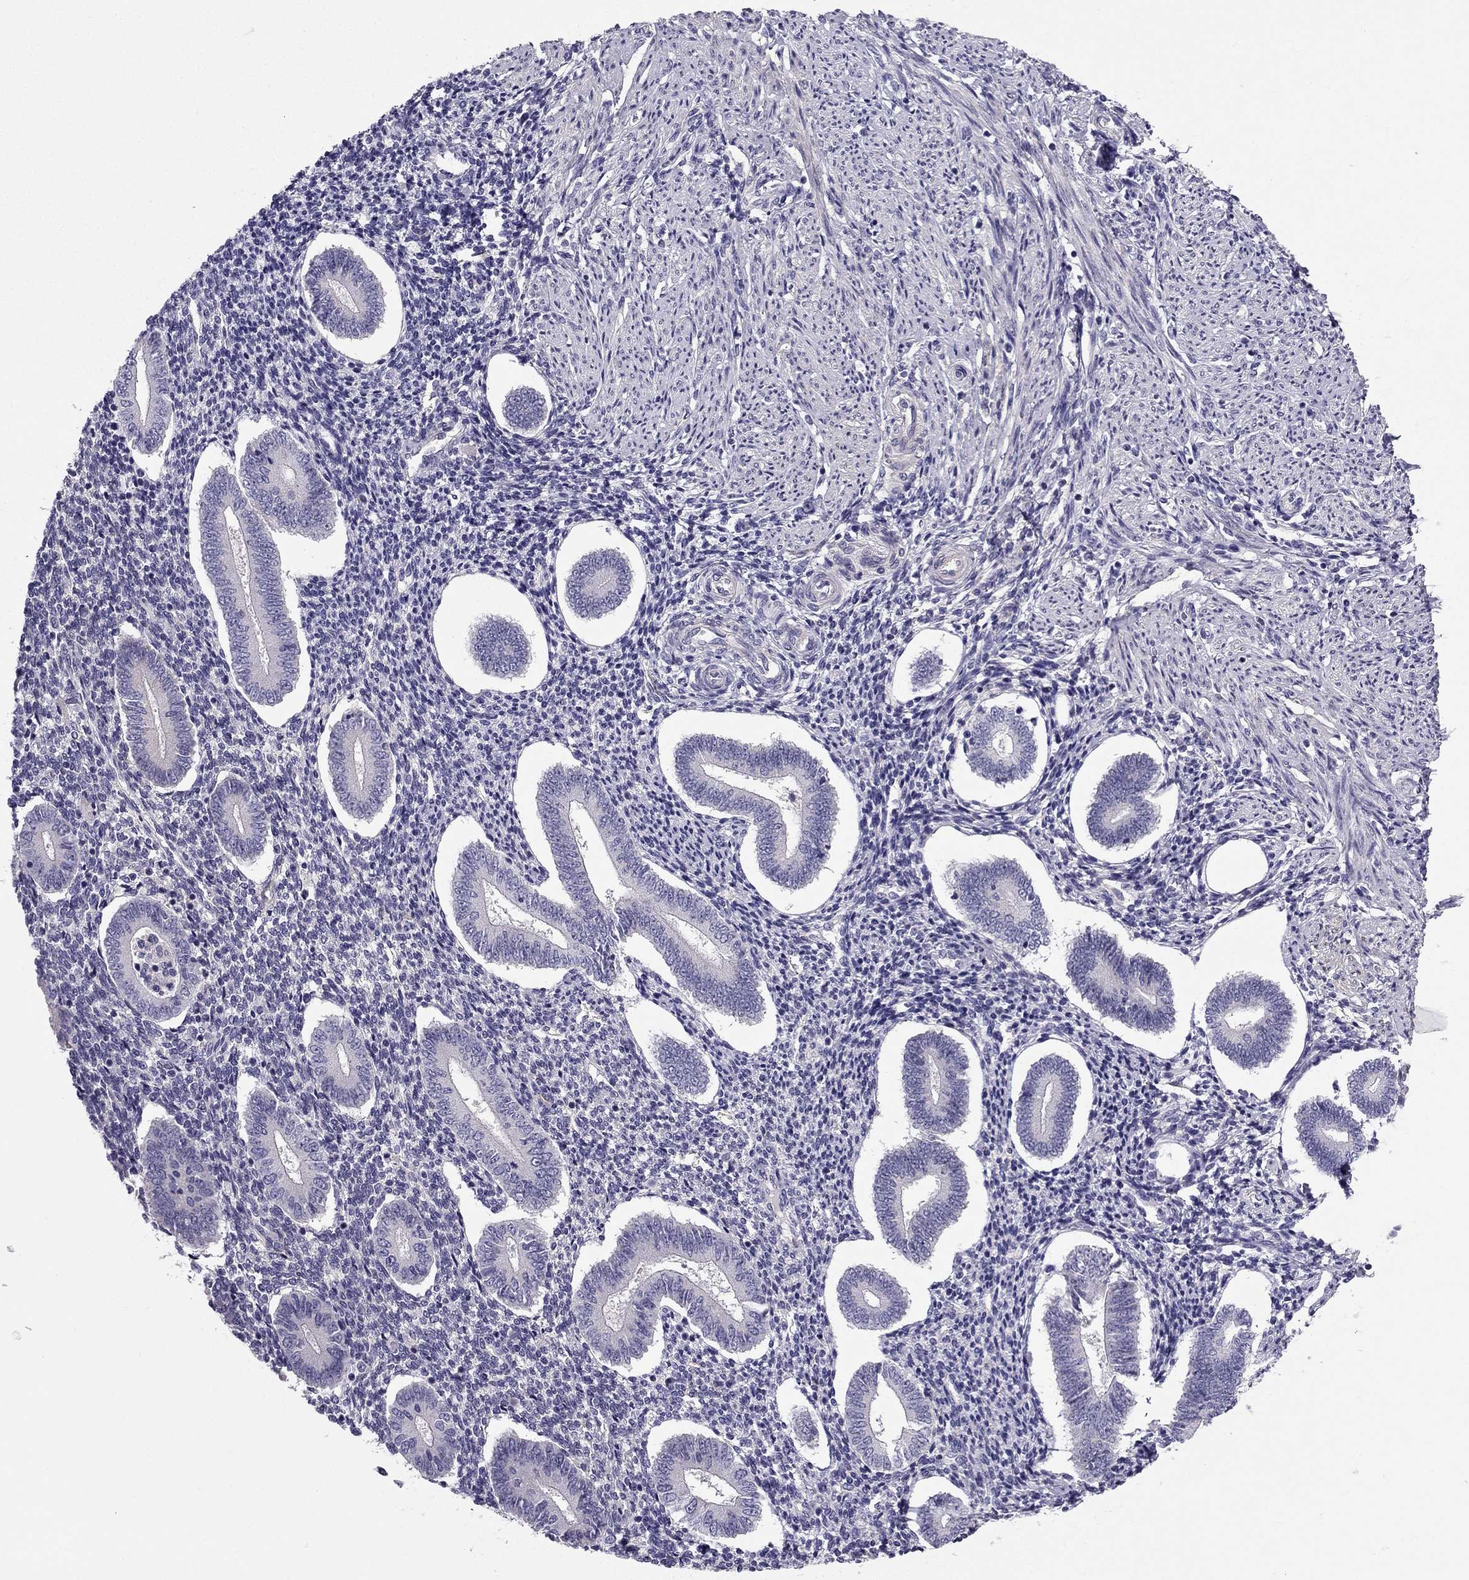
{"staining": {"intensity": "negative", "quantity": "none", "location": "none"}, "tissue": "endometrium", "cell_type": "Cells in endometrial stroma", "image_type": "normal", "snomed": [{"axis": "morphology", "description": "Normal tissue, NOS"}, {"axis": "topography", "description": "Endometrium"}], "caption": "Cells in endometrial stroma show no significant expression in normal endometrium. (Immunohistochemistry (ihc), brightfield microscopy, high magnification).", "gene": "SYT5", "patient": {"sex": "female", "age": 40}}